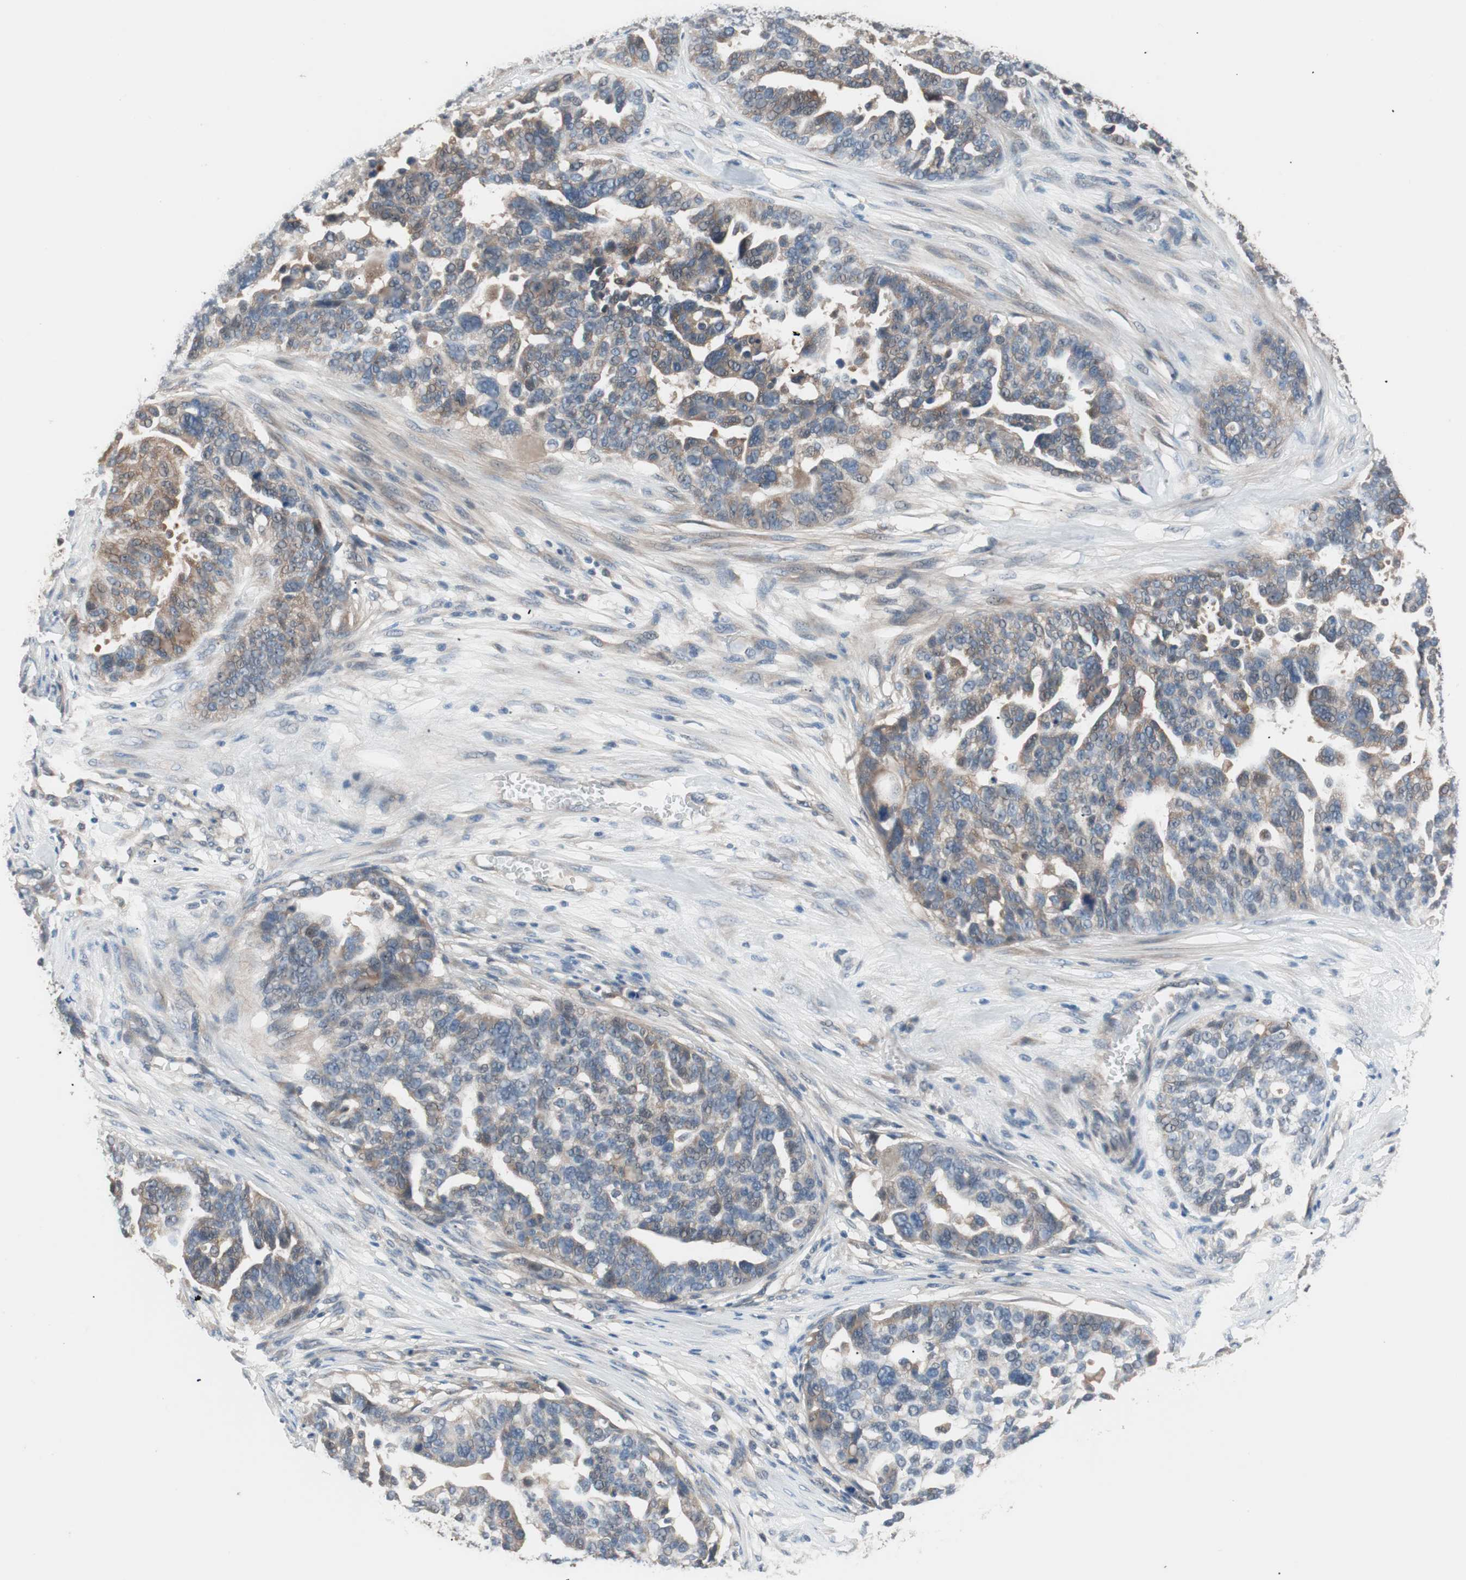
{"staining": {"intensity": "weak", "quantity": "25%-75%", "location": "cytoplasmic/membranous"}, "tissue": "ovarian cancer", "cell_type": "Tumor cells", "image_type": "cancer", "snomed": [{"axis": "morphology", "description": "Cystadenocarcinoma, serous, NOS"}, {"axis": "topography", "description": "Ovary"}], "caption": "High-power microscopy captured an IHC photomicrograph of serous cystadenocarcinoma (ovarian), revealing weak cytoplasmic/membranous staining in approximately 25%-75% of tumor cells. (brown staining indicates protein expression, while blue staining denotes nuclei).", "gene": "PCK1", "patient": {"sex": "female", "age": 59}}